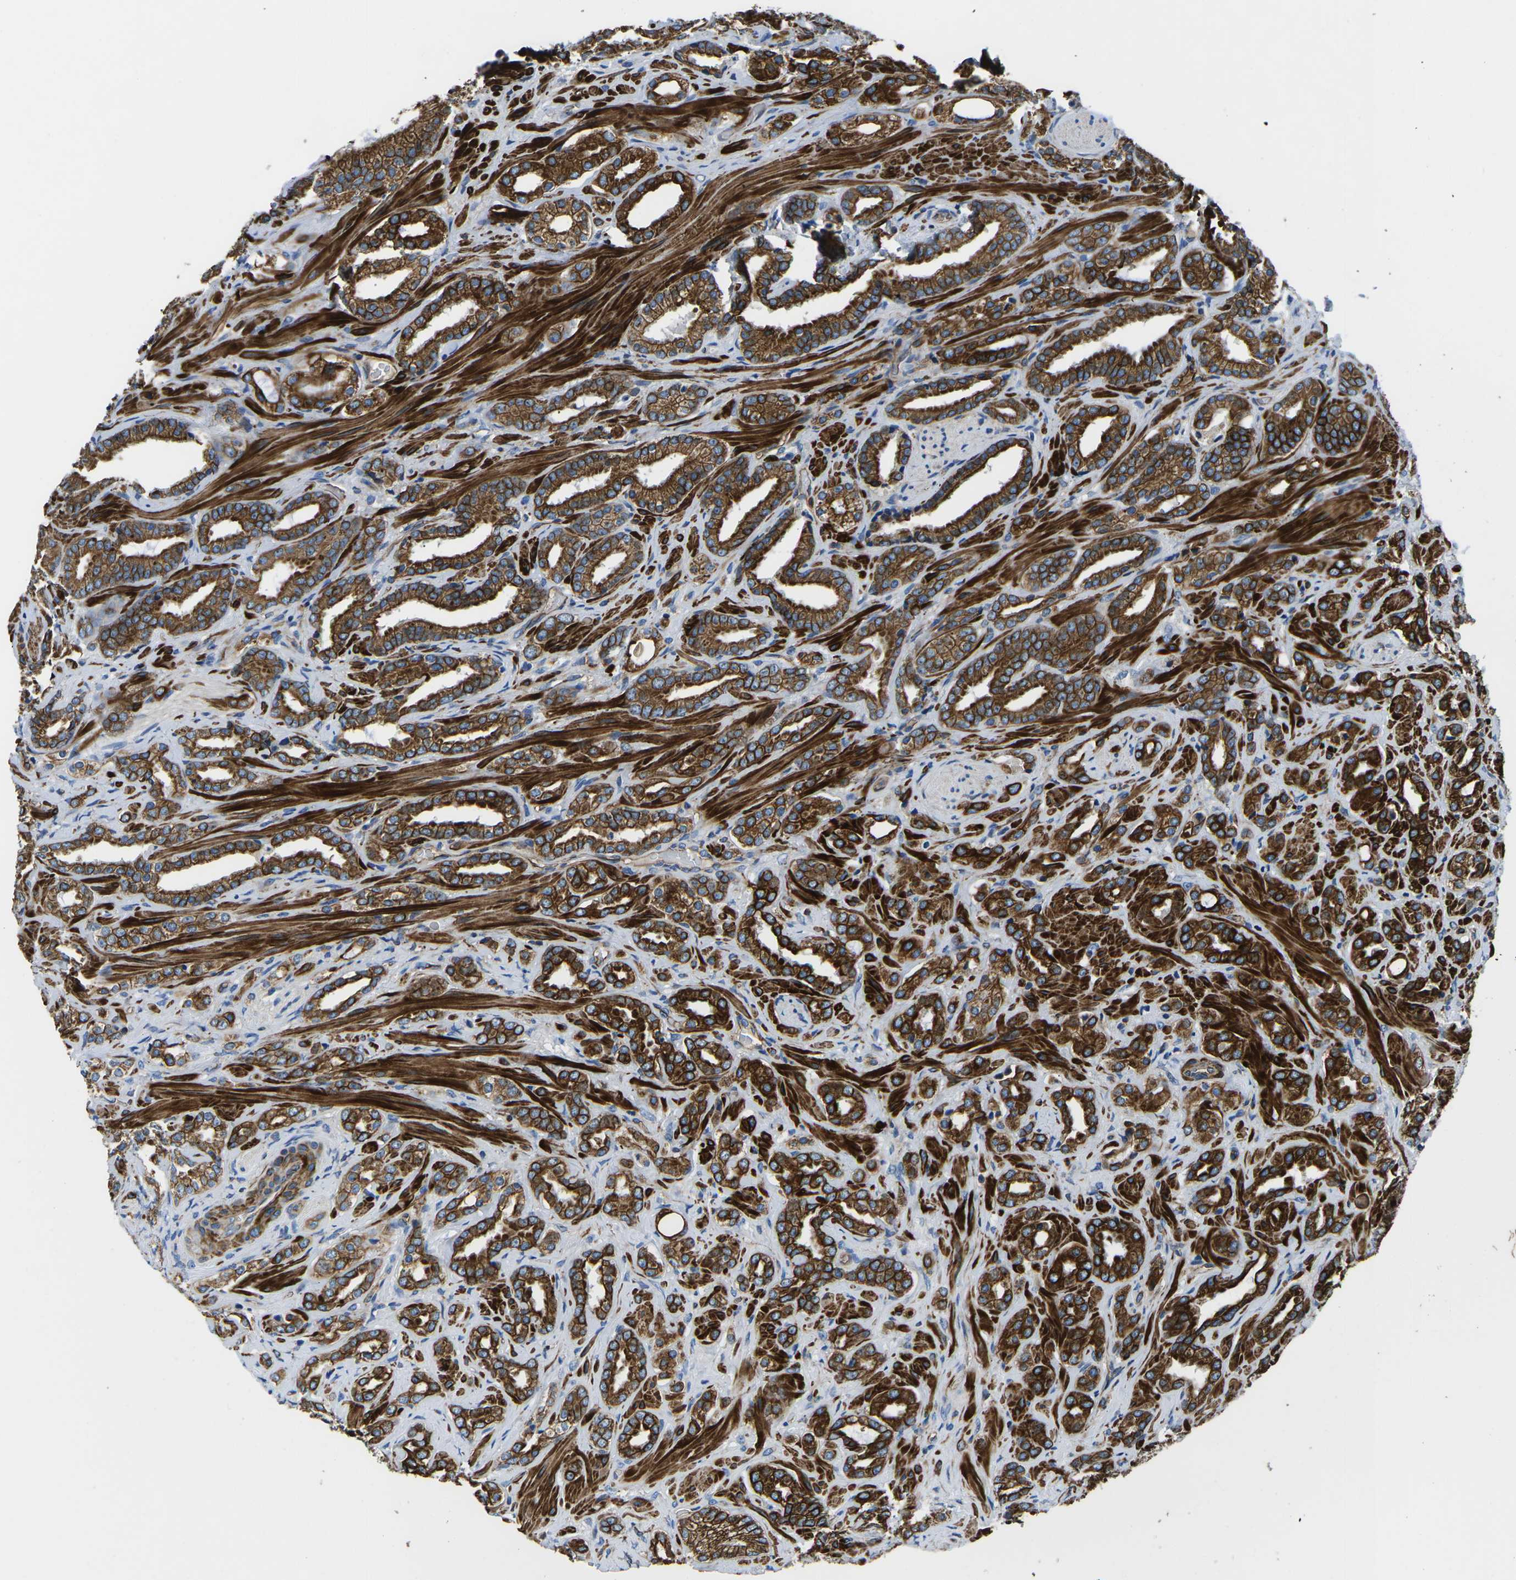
{"staining": {"intensity": "strong", "quantity": ">75%", "location": "cytoplasmic/membranous"}, "tissue": "prostate cancer", "cell_type": "Tumor cells", "image_type": "cancer", "snomed": [{"axis": "morphology", "description": "Adenocarcinoma, High grade"}, {"axis": "topography", "description": "Prostate"}], "caption": "Prostate cancer stained with DAB IHC reveals high levels of strong cytoplasmic/membranous staining in approximately >75% of tumor cells. (Brightfield microscopy of DAB IHC at high magnification).", "gene": "KCNJ15", "patient": {"sex": "male", "age": 64}}